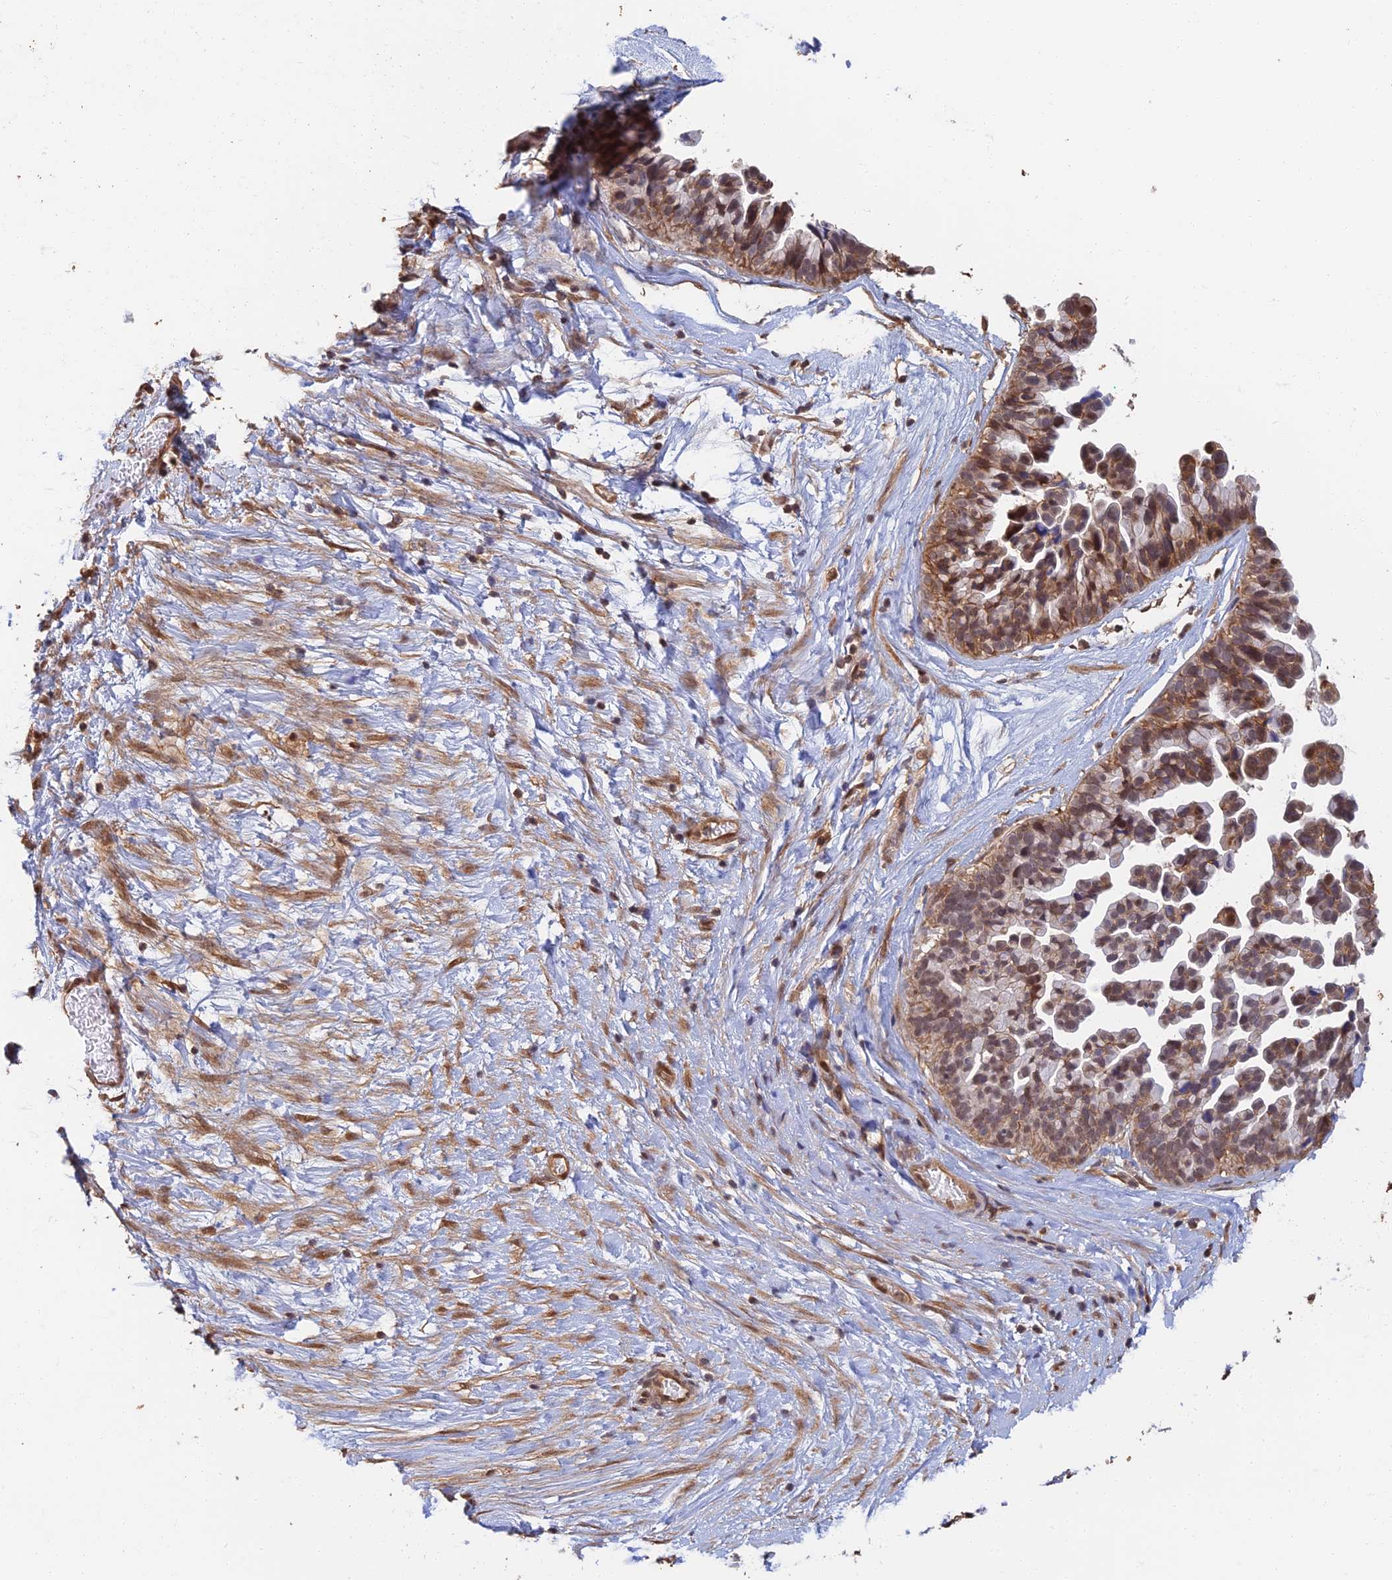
{"staining": {"intensity": "strong", "quantity": ">75%", "location": "cytoplasmic/membranous,nuclear"}, "tissue": "ovarian cancer", "cell_type": "Tumor cells", "image_type": "cancer", "snomed": [{"axis": "morphology", "description": "Cystadenocarcinoma, serous, NOS"}, {"axis": "topography", "description": "Ovary"}], "caption": "Immunohistochemical staining of human ovarian cancer reveals high levels of strong cytoplasmic/membranous and nuclear expression in approximately >75% of tumor cells. The staining was performed using DAB, with brown indicating positive protein expression. Nuclei are stained blue with hematoxylin.", "gene": "LRRN3", "patient": {"sex": "female", "age": 56}}